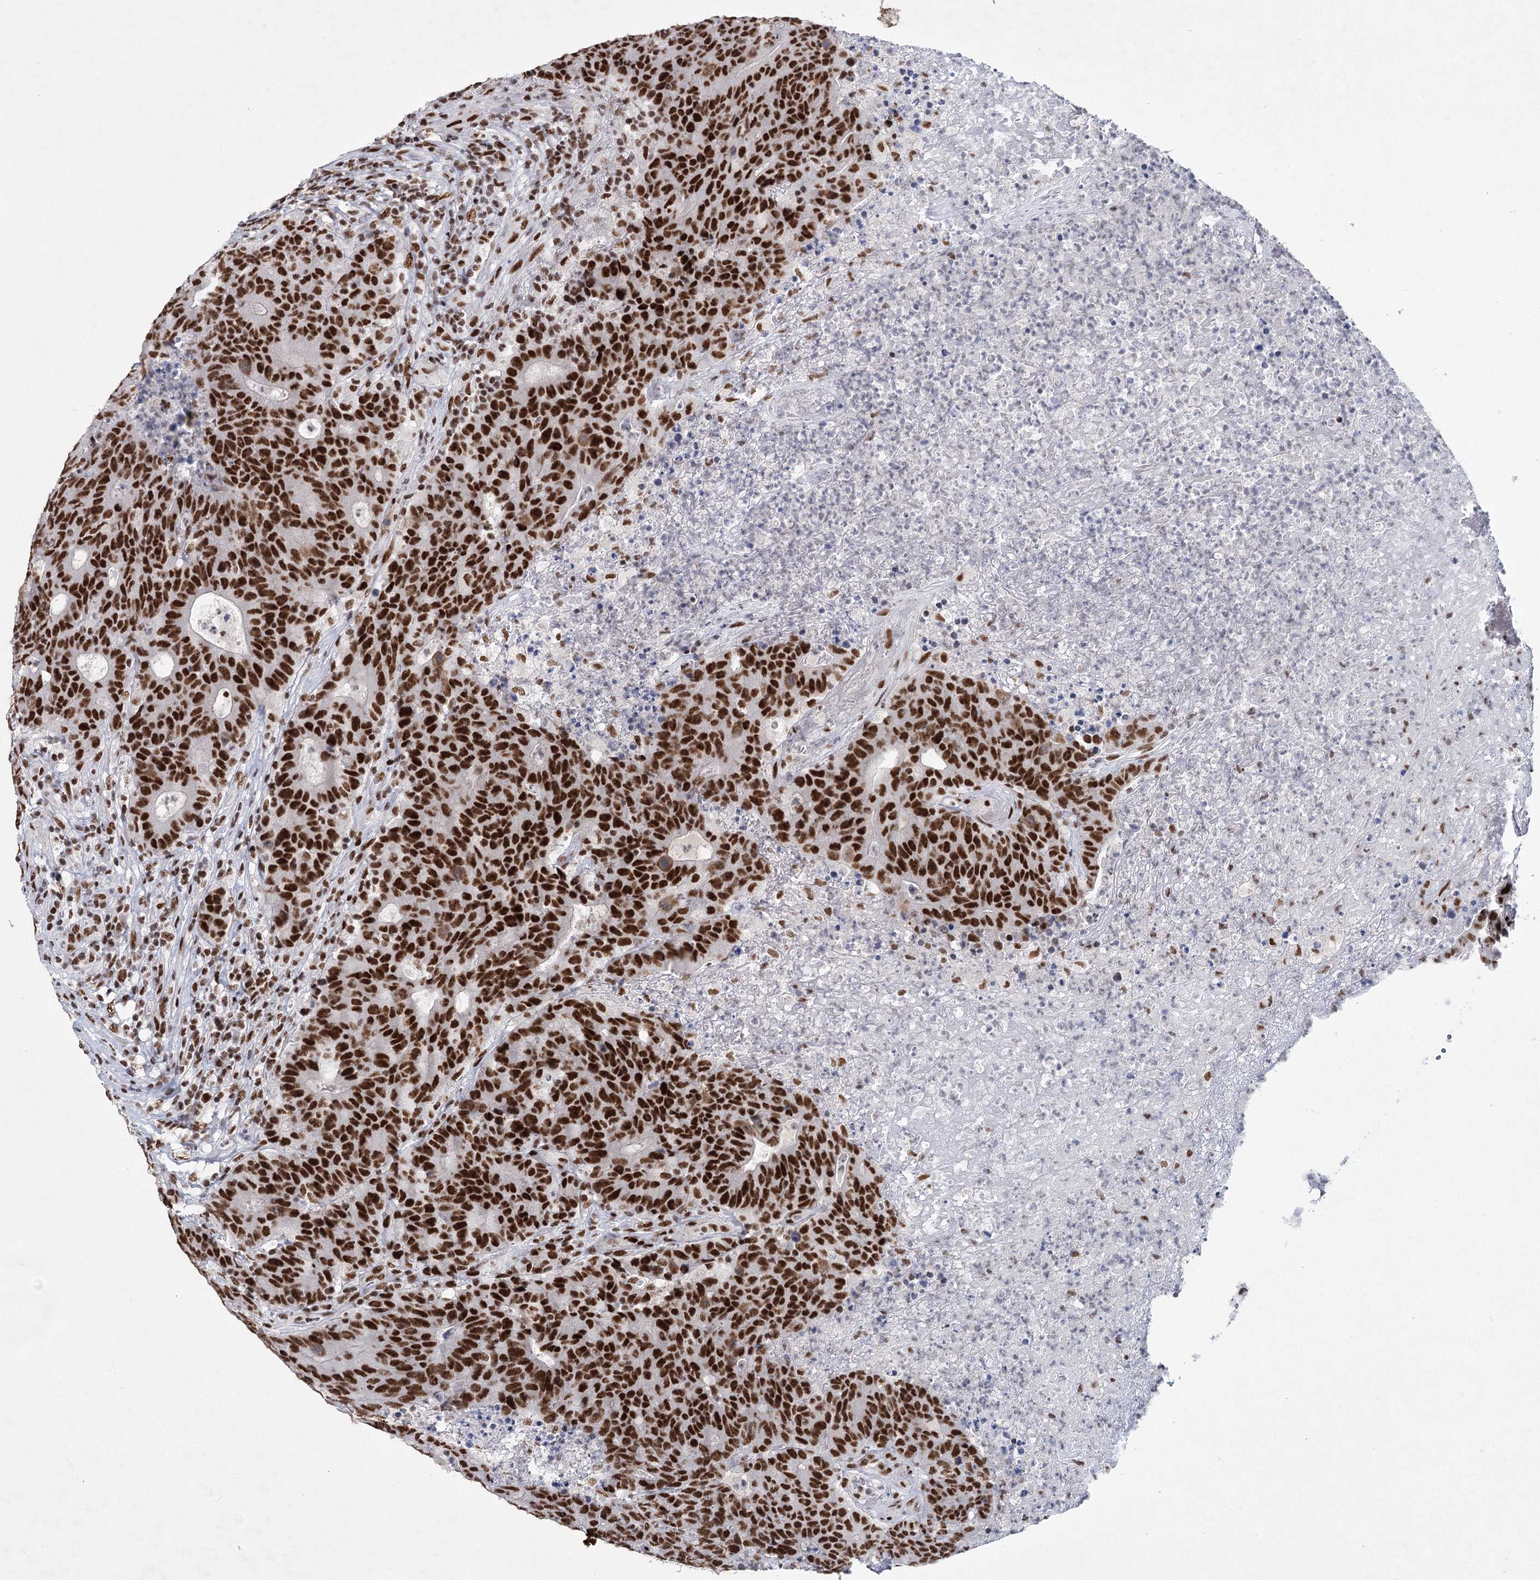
{"staining": {"intensity": "strong", "quantity": ">75%", "location": "nuclear"}, "tissue": "colorectal cancer", "cell_type": "Tumor cells", "image_type": "cancer", "snomed": [{"axis": "morphology", "description": "Adenocarcinoma, NOS"}, {"axis": "topography", "description": "Colon"}], "caption": "The photomicrograph displays immunohistochemical staining of colorectal adenocarcinoma. There is strong nuclear positivity is appreciated in approximately >75% of tumor cells.", "gene": "SCAF8", "patient": {"sex": "female", "age": 75}}